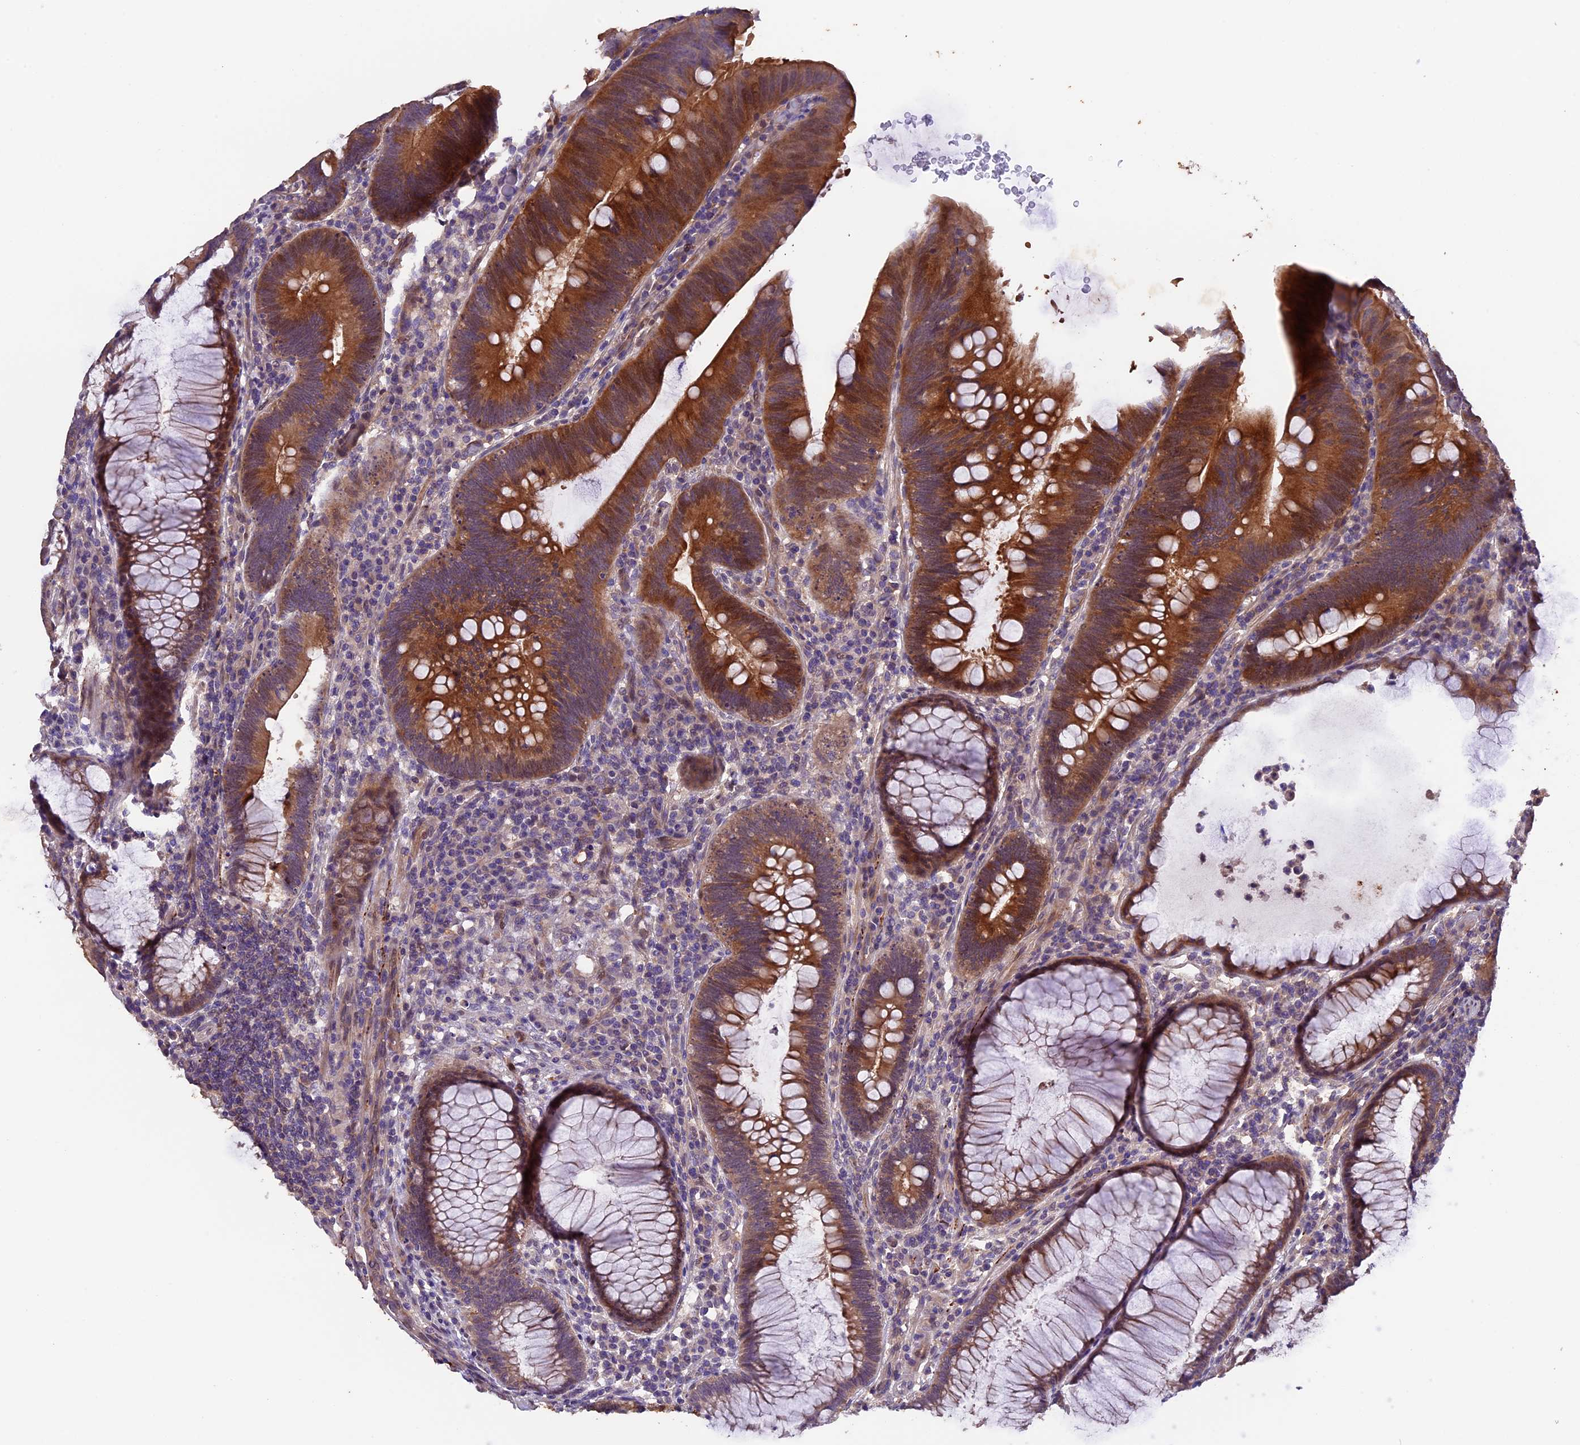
{"staining": {"intensity": "moderate", "quantity": ">75%", "location": "cytoplasmic/membranous"}, "tissue": "colorectal cancer", "cell_type": "Tumor cells", "image_type": "cancer", "snomed": [{"axis": "morphology", "description": "Adenocarcinoma, NOS"}, {"axis": "topography", "description": "Rectum"}], "caption": "Protein staining by immunohistochemistry displays moderate cytoplasmic/membranous positivity in approximately >75% of tumor cells in adenocarcinoma (colorectal).", "gene": "NCK2", "patient": {"sex": "female", "age": 75}}